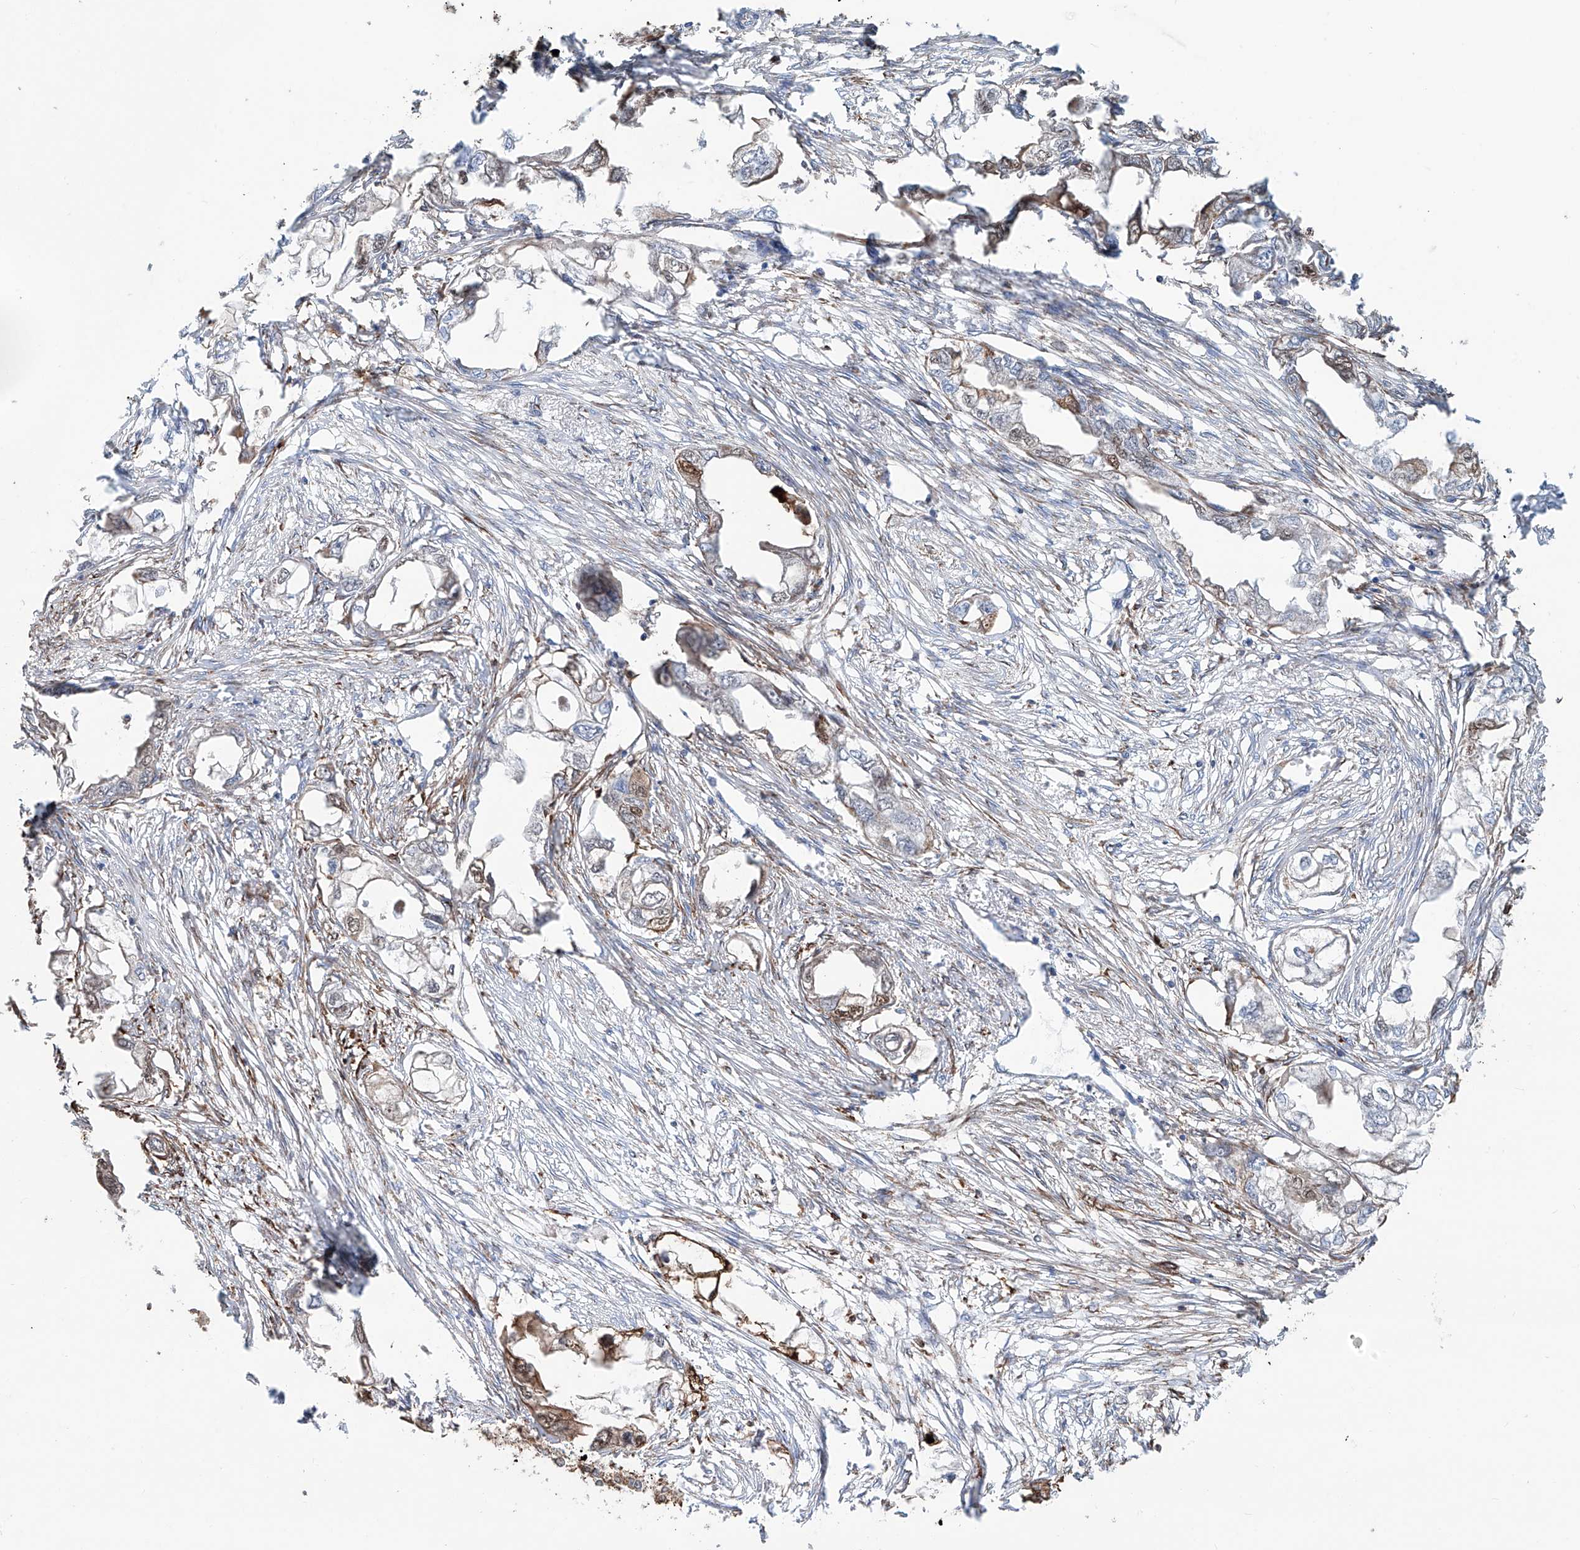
{"staining": {"intensity": "moderate", "quantity": "25%-75%", "location": "cytoplasmic/membranous"}, "tissue": "endometrial cancer", "cell_type": "Tumor cells", "image_type": "cancer", "snomed": [{"axis": "morphology", "description": "Adenocarcinoma, NOS"}, {"axis": "morphology", "description": "Adenocarcinoma, metastatic, NOS"}, {"axis": "topography", "description": "Adipose tissue"}, {"axis": "topography", "description": "Endometrium"}], "caption": "Moderate cytoplasmic/membranous staining is seen in approximately 25%-75% of tumor cells in endometrial cancer. (DAB (3,3'-diaminobenzidine) = brown stain, brightfield microscopy at high magnification).", "gene": "ALDH6A1", "patient": {"sex": "female", "age": 67}}